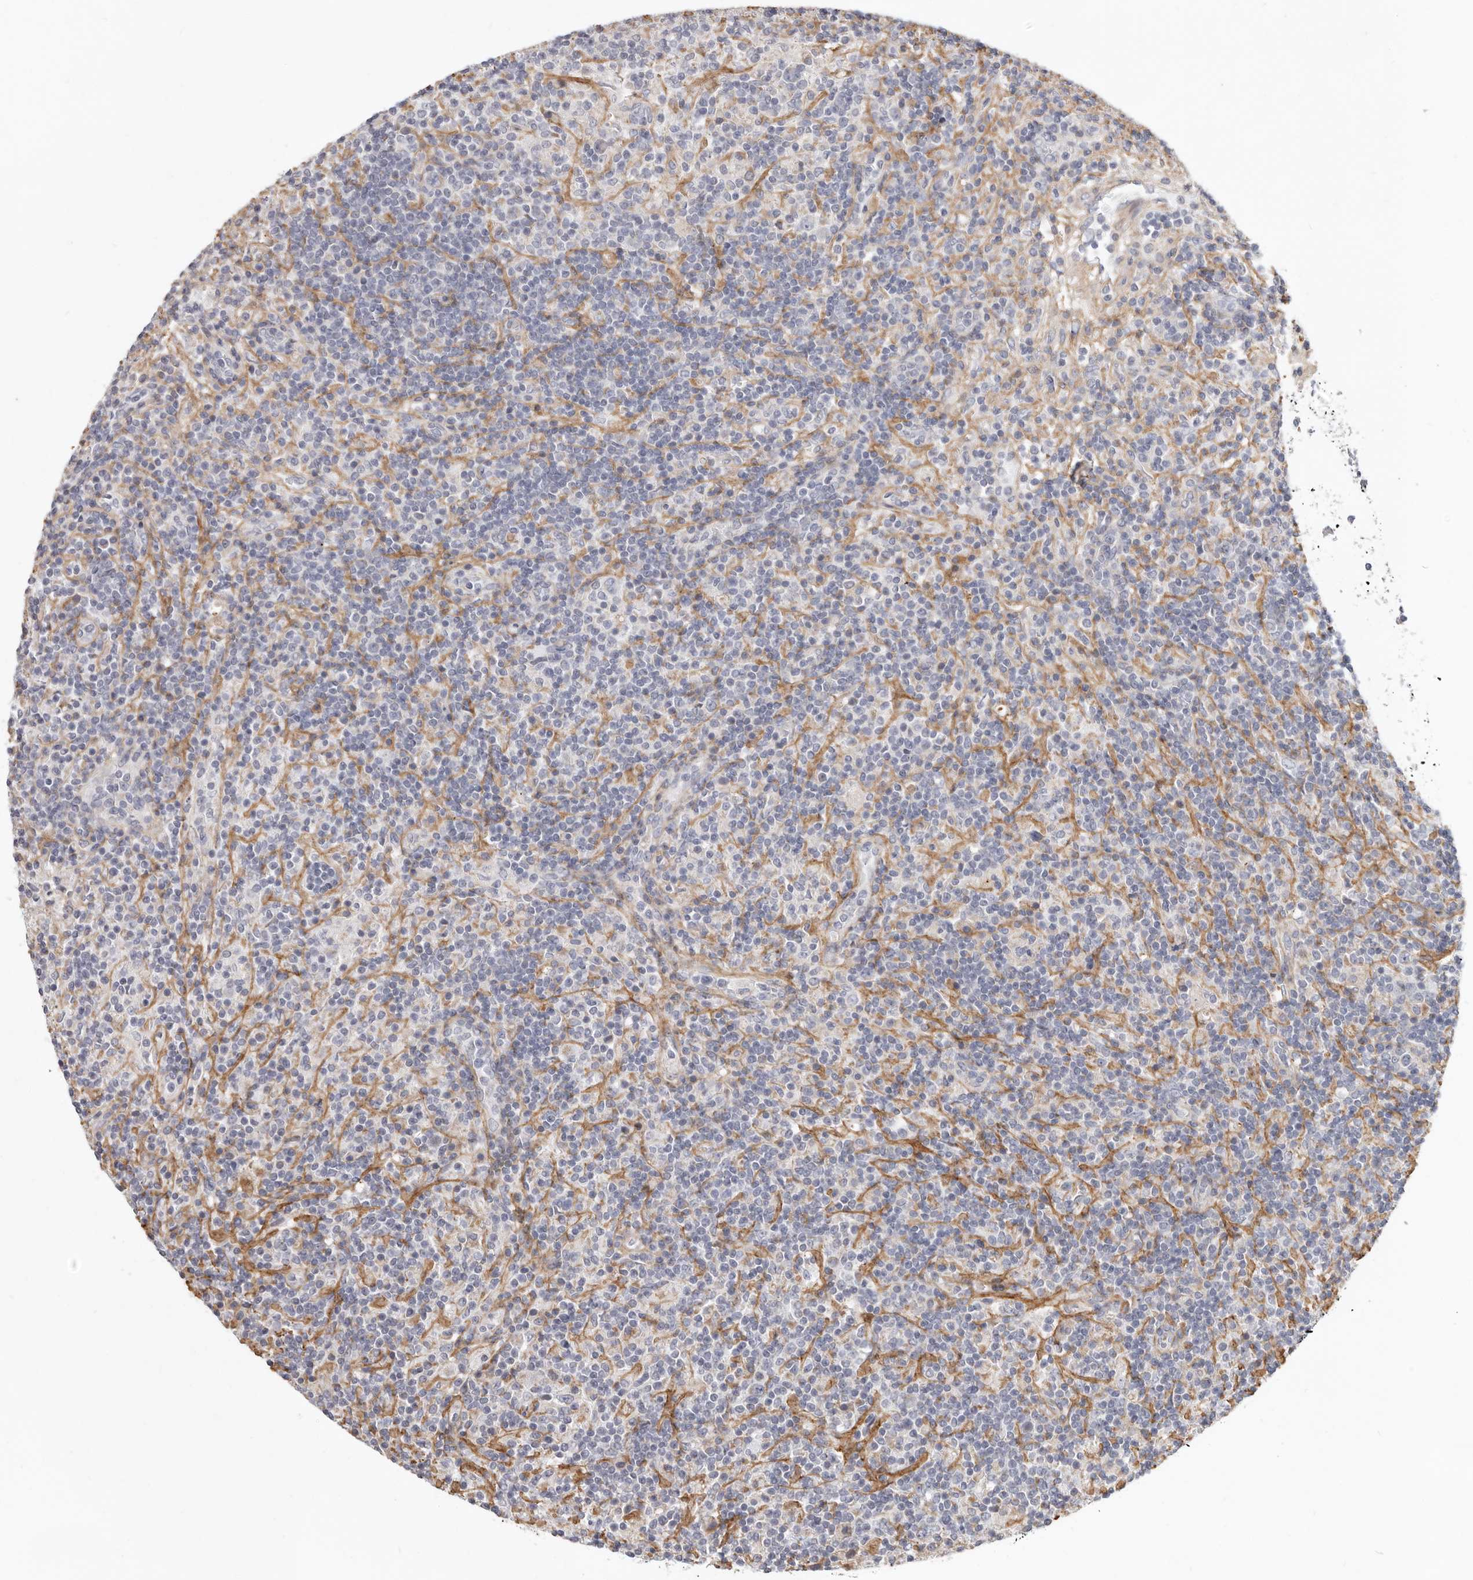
{"staining": {"intensity": "negative", "quantity": "none", "location": "none"}, "tissue": "lymphoma", "cell_type": "Tumor cells", "image_type": "cancer", "snomed": [{"axis": "morphology", "description": "Hodgkin's disease, NOS"}, {"axis": "topography", "description": "Lymph node"}], "caption": "Tumor cells show no significant staining in Hodgkin's disease.", "gene": "MRPS10", "patient": {"sex": "male", "age": 70}}